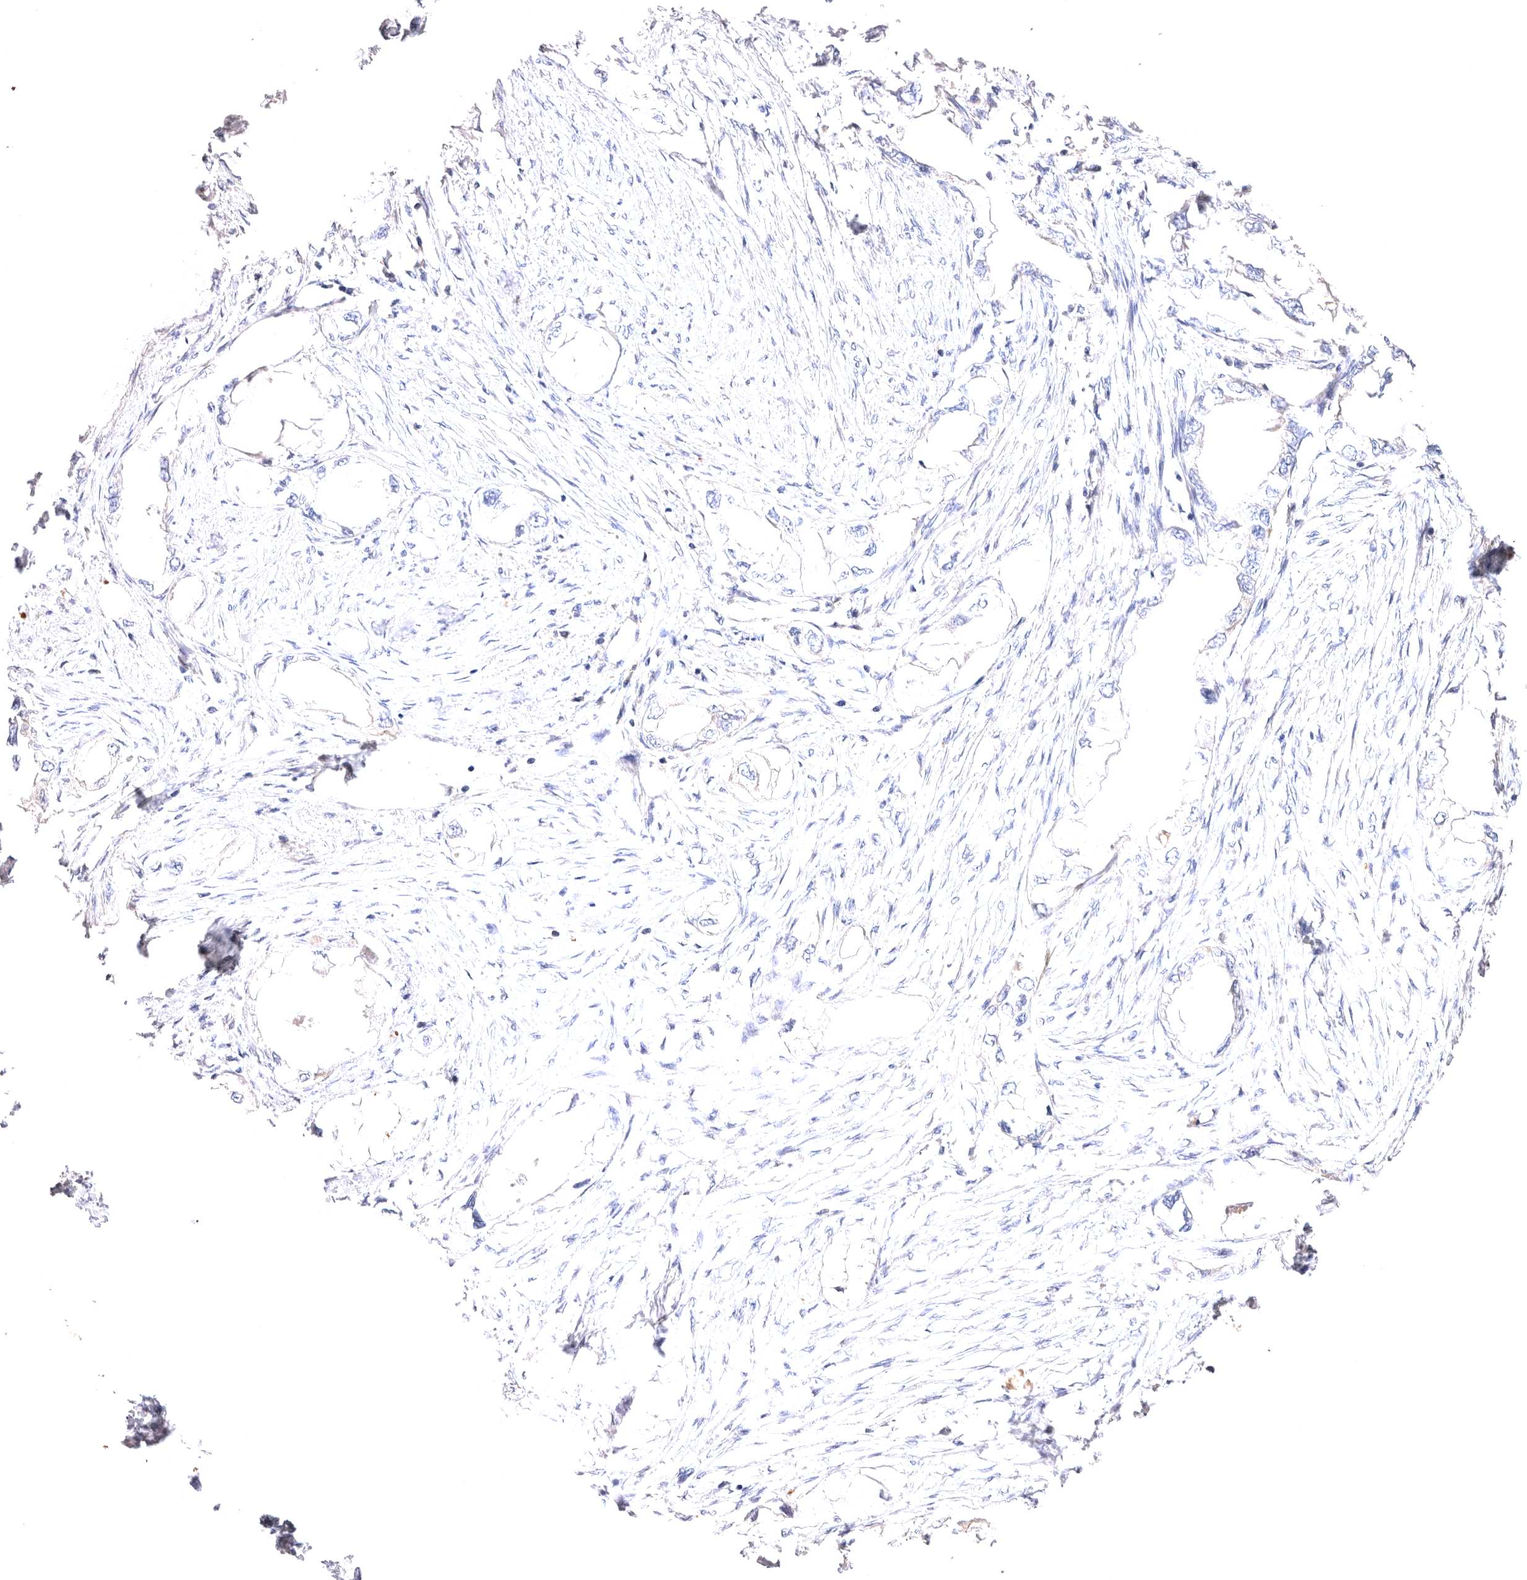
{"staining": {"intensity": "negative", "quantity": "none", "location": "none"}, "tissue": "endometrial cancer", "cell_type": "Tumor cells", "image_type": "cancer", "snomed": [{"axis": "morphology", "description": "Adenocarcinoma, NOS"}, {"axis": "morphology", "description": "Adenocarcinoma, metastatic, NOS"}, {"axis": "topography", "description": "Adipose tissue"}, {"axis": "topography", "description": "Endometrium"}], "caption": "Adenocarcinoma (endometrial) was stained to show a protein in brown. There is no significant staining in tumor cells.", "gene": "VPS45", "patient": {"sex": "female", "age": 67}}